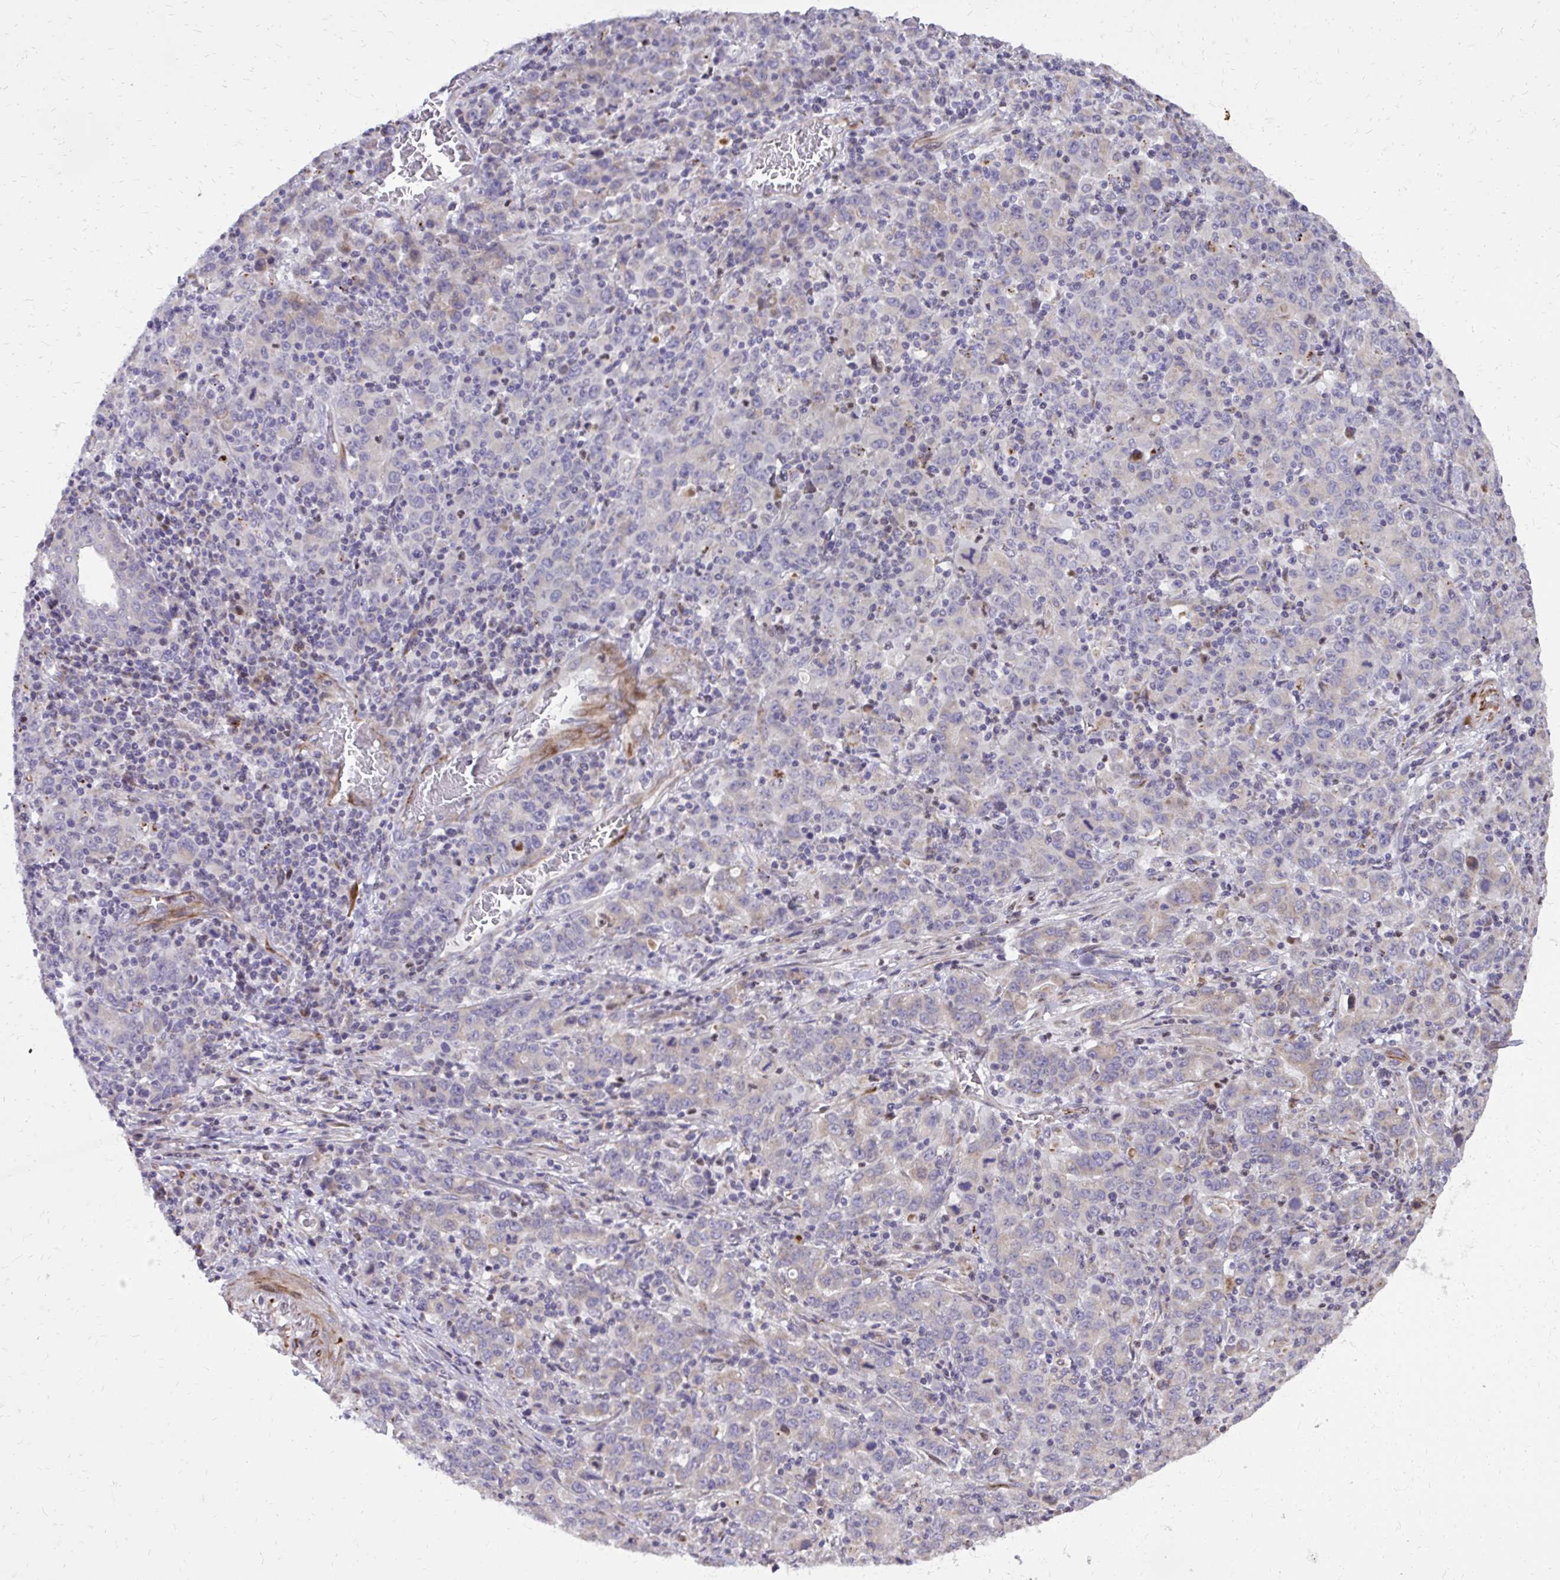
{"staining": {"intensity": "negative", "quantity": "none", "location": "none"}, "tissue": "stomach cancer", "cell_type": "Tumor cells", "image_type": "cancer", "snomed": [{"axis": "morphology", "description": "Adenocarcinoma, NOS"}, {"axis": "topography", "description": "Stomach, upper"}], "caption": "IHC of human stomach adenocarcinoma reveals no expression in tumor cells.", "gene": "ABCC3", "patient": {"sex": "male", "age": 69}}